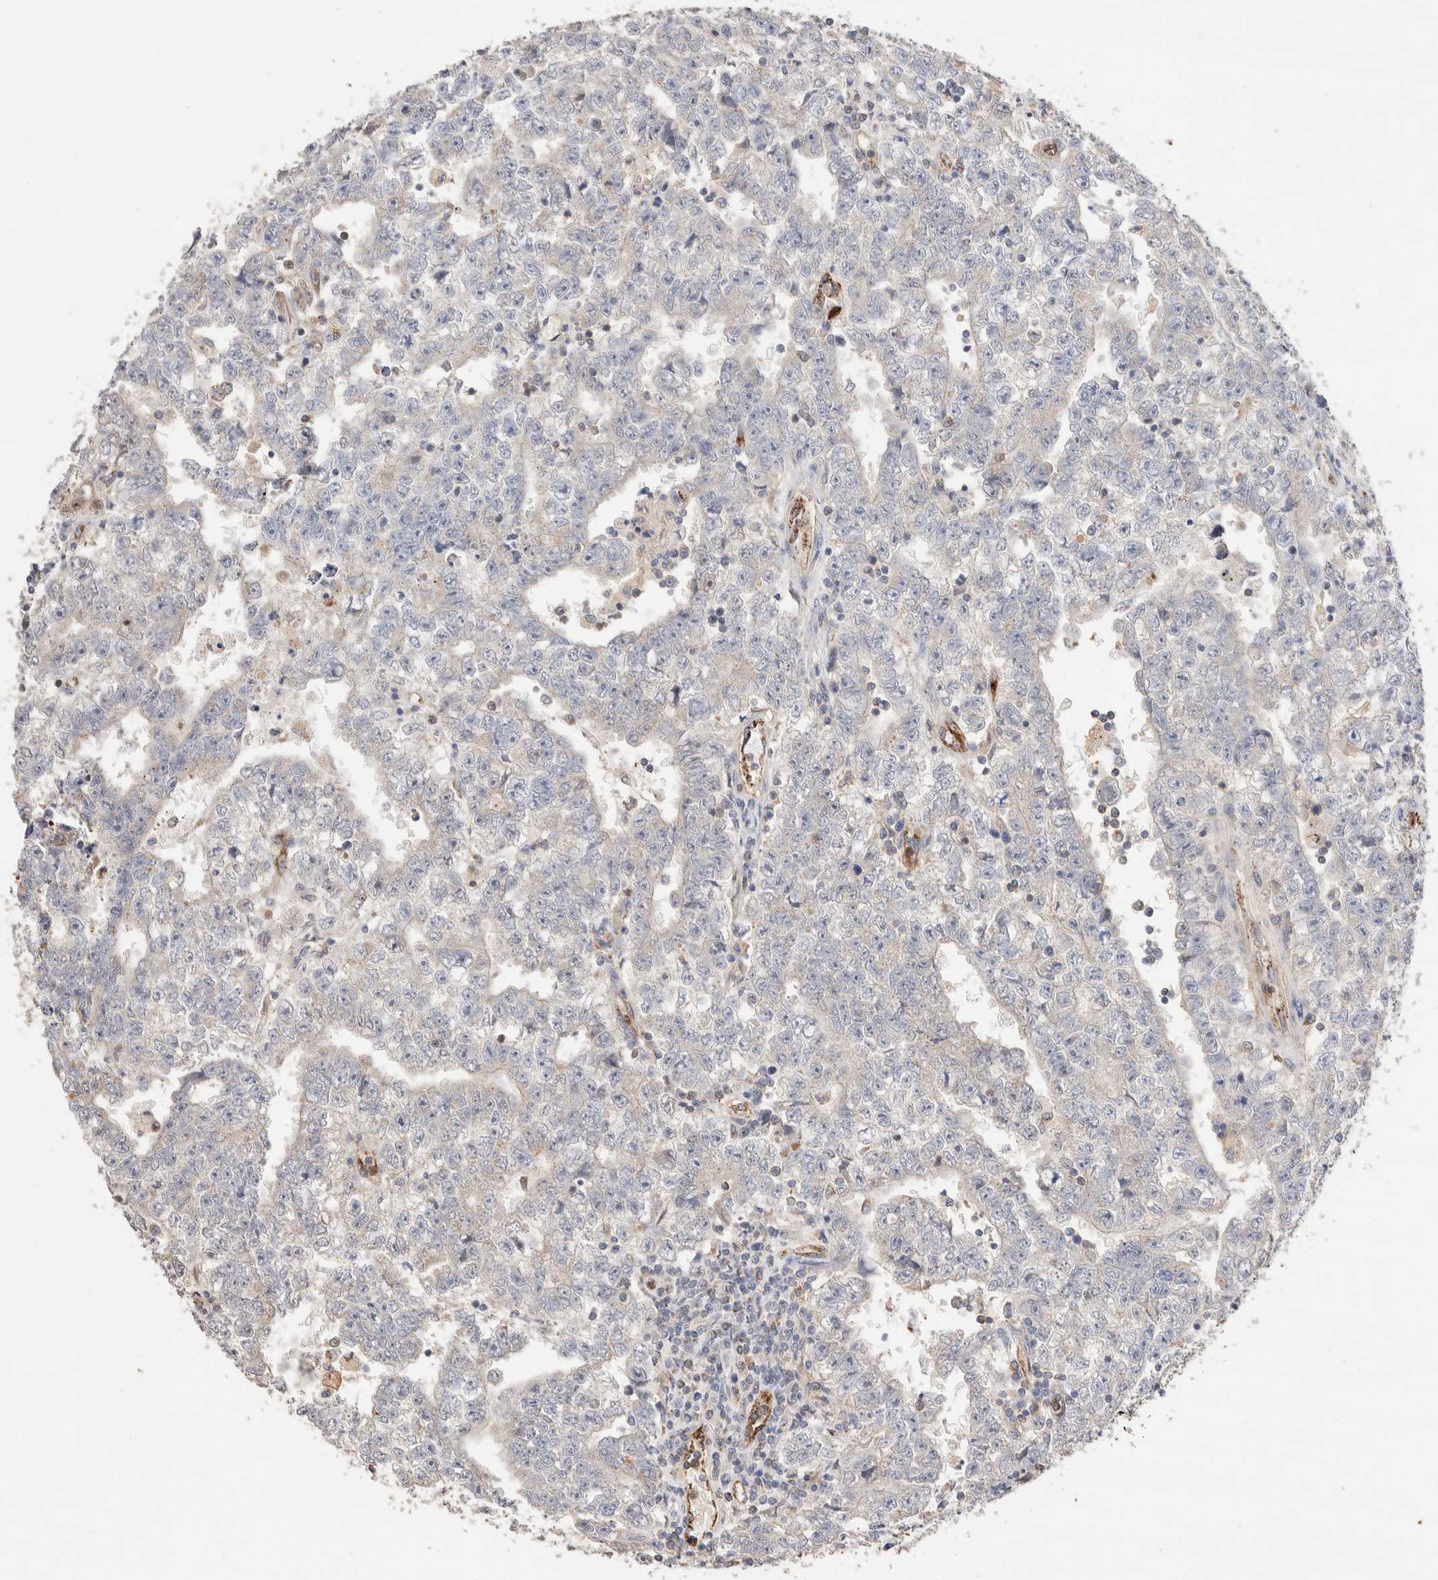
{"staining": {"intensity": "negative", "quantity": "none", "location": "none"}, "tissue": "testis cancer", "cell_type": "Tumor cells", "image_type": "cancer", "snomed": [{"axis": "morphology", "description": "Carcinoma, Embryonal, NOS"}, {"axis": "topography", "description": "Testis"}], "caption": "Human testis cancer stained for a protein using immunohistochemistry (IHC) exhibits no positivity in tumor cells.", "gene": "NSMAF", "patient": {"sex": "male", "age": 25}}